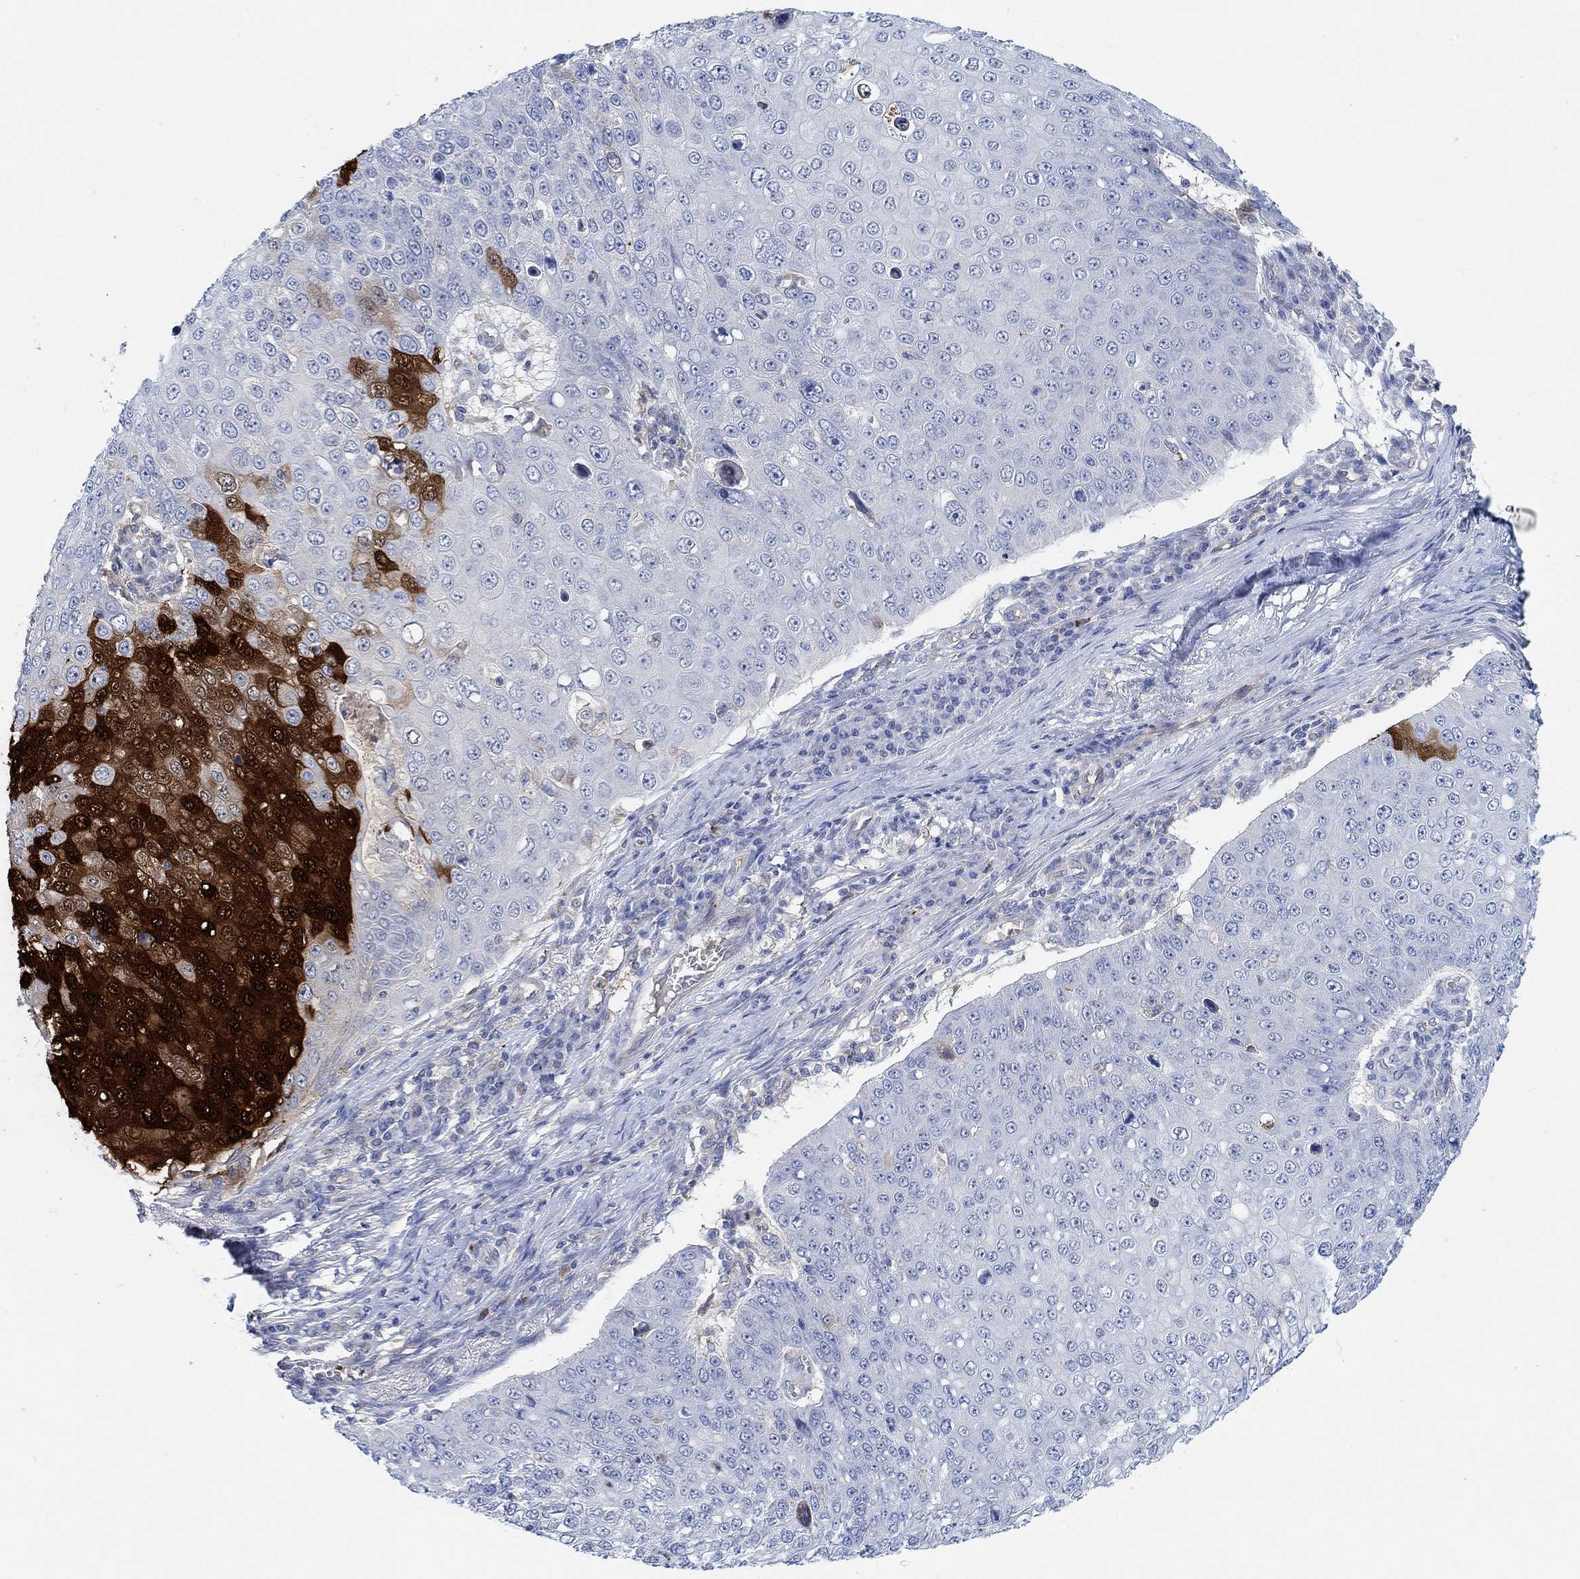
{"staining": {"intensity": "strong", "quantity": "<25%", "location": "cytoplasmic/membranous"}, "tissue": "skin cancer", "cell_type": "Tumor cells", "image_type": "cancer", "snomed": [{"axis": "morphology", "description": "Squamous cell carcinoma, NOS"}, {"axis": "topography", "description": "Skin"}], "caption": "Immunohistochemical staining of skin cancer exhibits medium levels of strong cytoplasmic/membranous protein expression in about <25% of tumor cells.", "gene": "PMFBP1", "patient": {"sex": "male", "age": 71}}